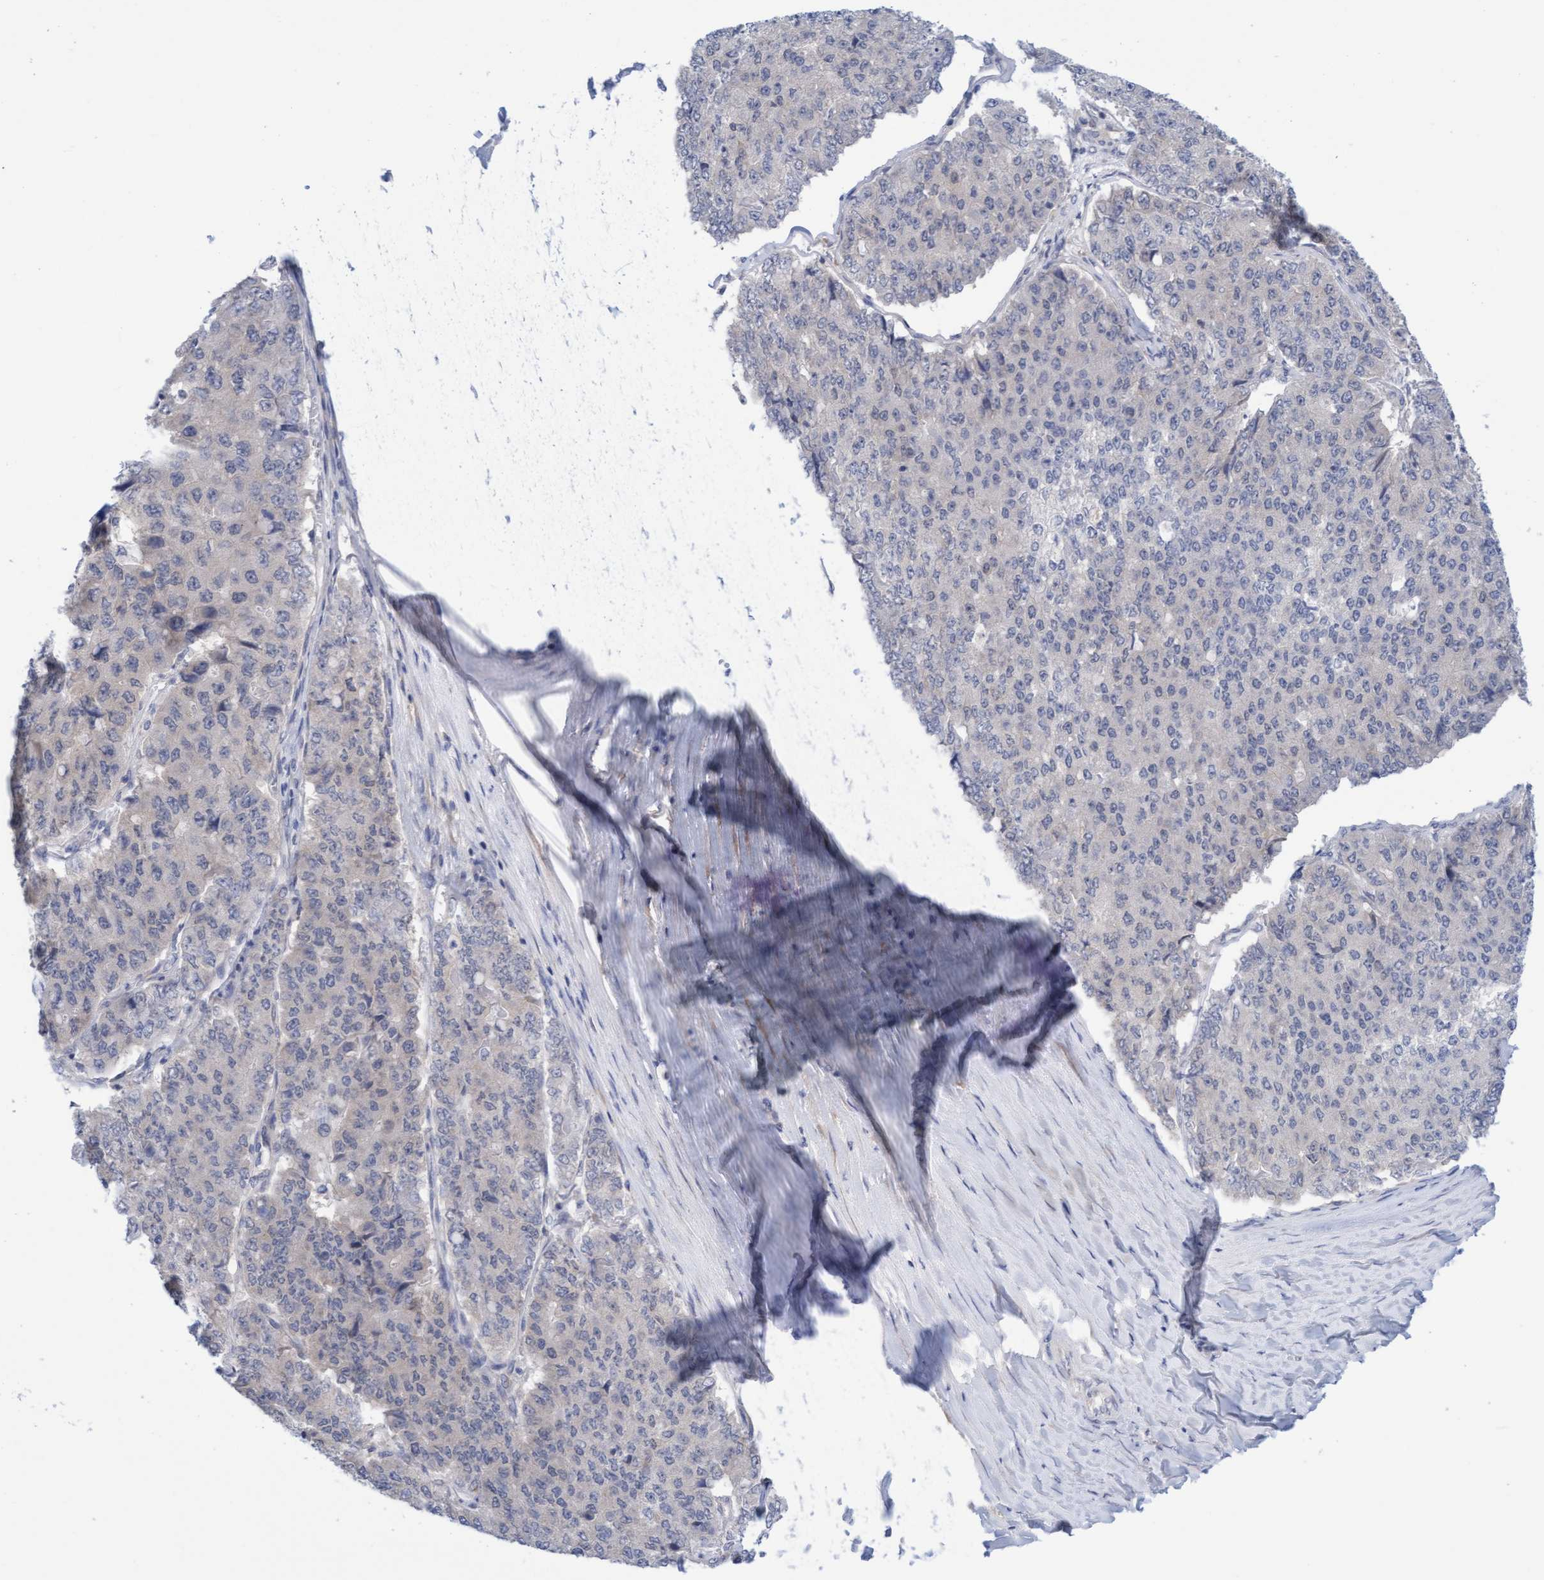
{"staining": {"intensity": "negative", "quantity": "none", "location": "none"}, "tissue": "pancreatic cancer", "cell_type": "Tumor cells", "image_type": "cancer", "snomed": [{"axis": "morphology", "description": "Adenocarcinoma, NOS"}, {"axis": "topography", "description": "Pancreas"}], "caption": "Pancreatic cancer (adenocarcinoma) stained for a protein using IHC shows no expression tumor cells.", "gene": "AMZ2", "patient": {"sex": "male", "age": 50}}